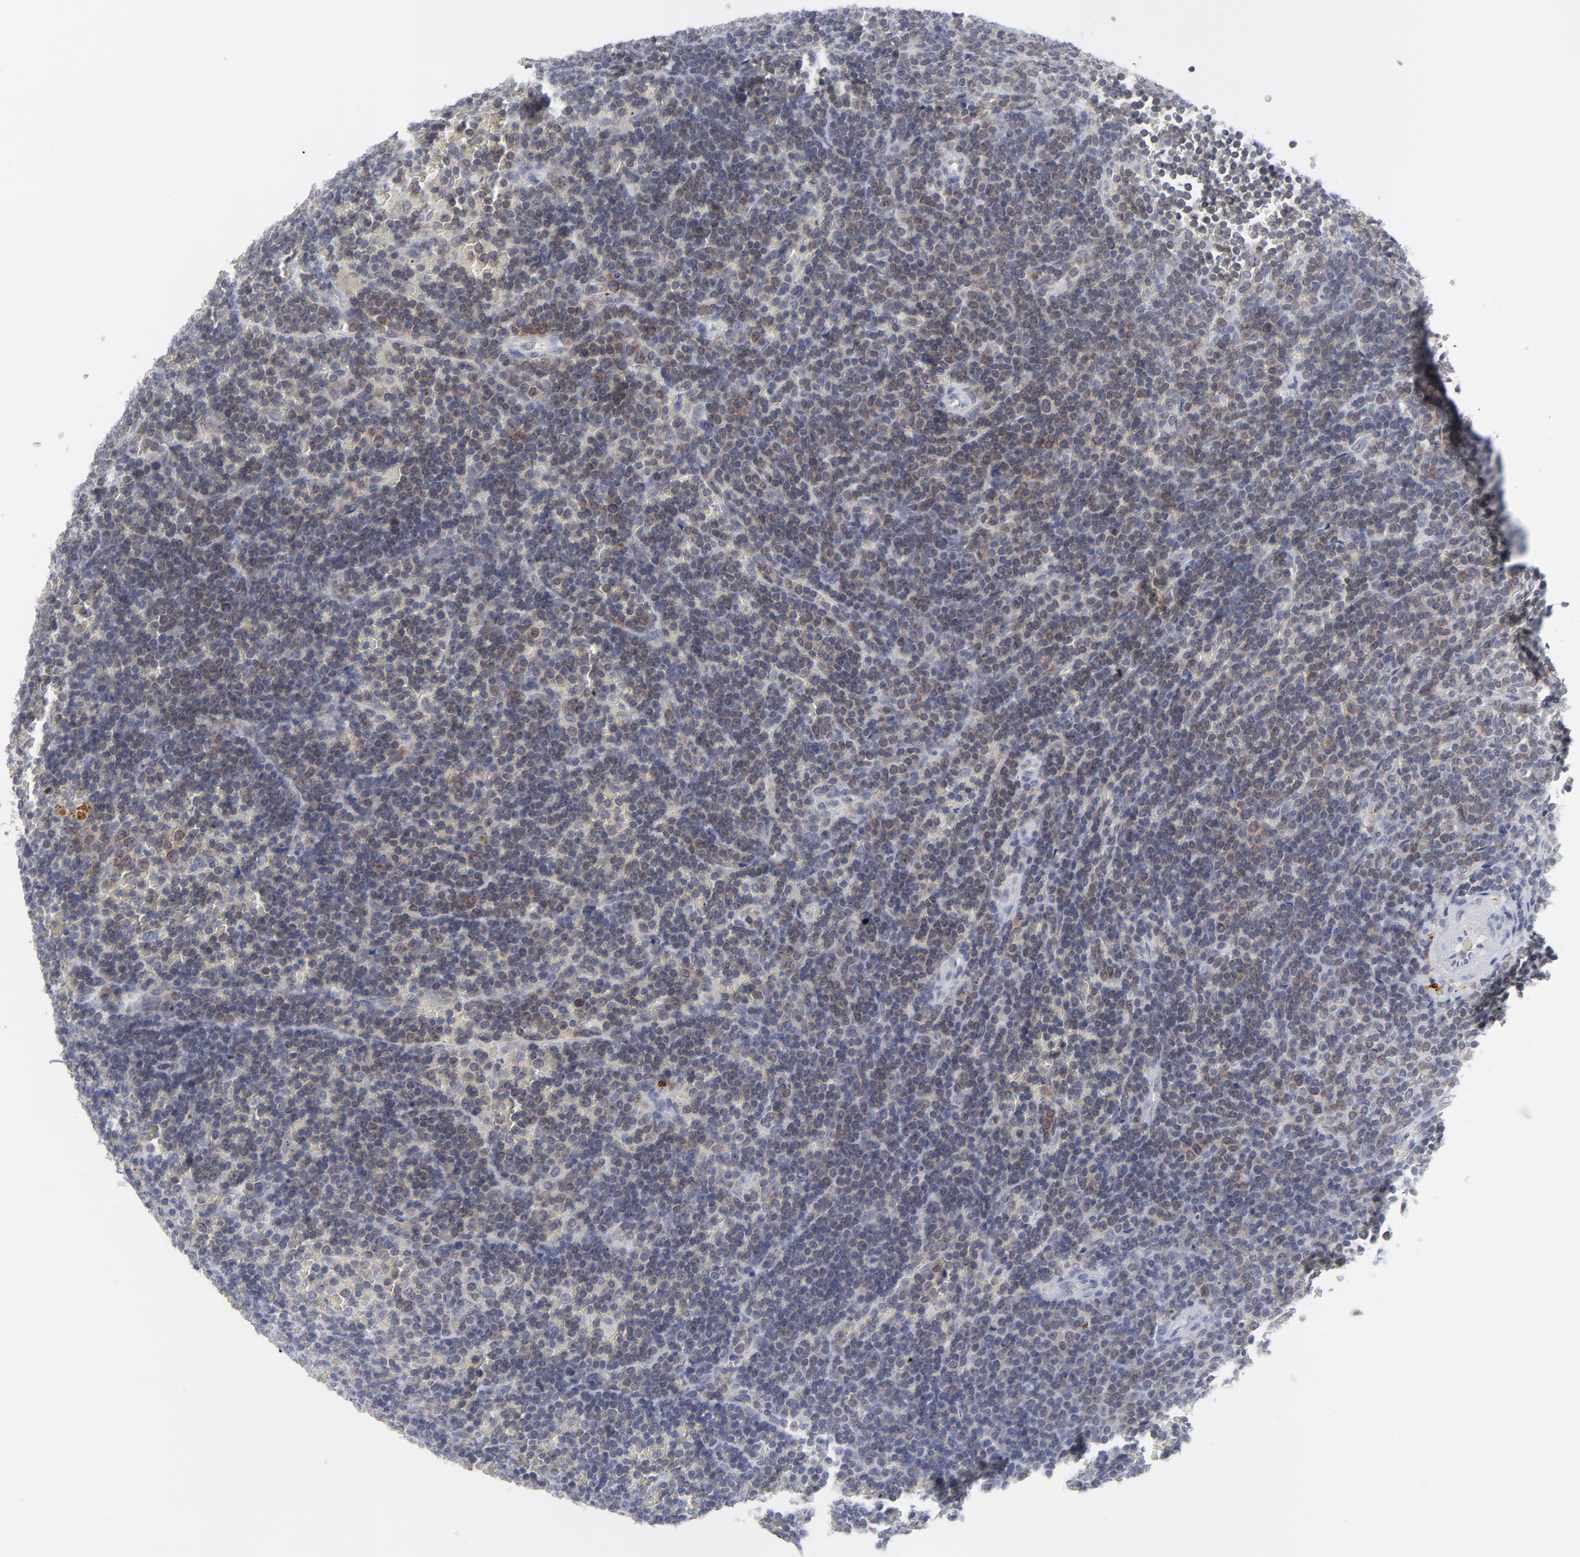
{"staining": {"intensity": "moderate", "quantity": "25%-75%", "location": "cytoplasmic/membranous"}, "tissue": "lymphoma", "cell_type": "Tumor cells", "image_type": "cancer", "snomed": [{"axis": "morphology", "description": "Malignant lymphoma, non-Hodgkin's type, Low grade"}, {"axis": "topography", "description": "Spleen"}], "caption": "Protein staining of low-grade malignant lymphoma, non-Hodgkin's type tissue displays moderate cytoplasmic/membranous expression in approximately 25%-75% of tumor cells.", "gene": "NUP88", "patient": {"sex": "male", "age": 80}}